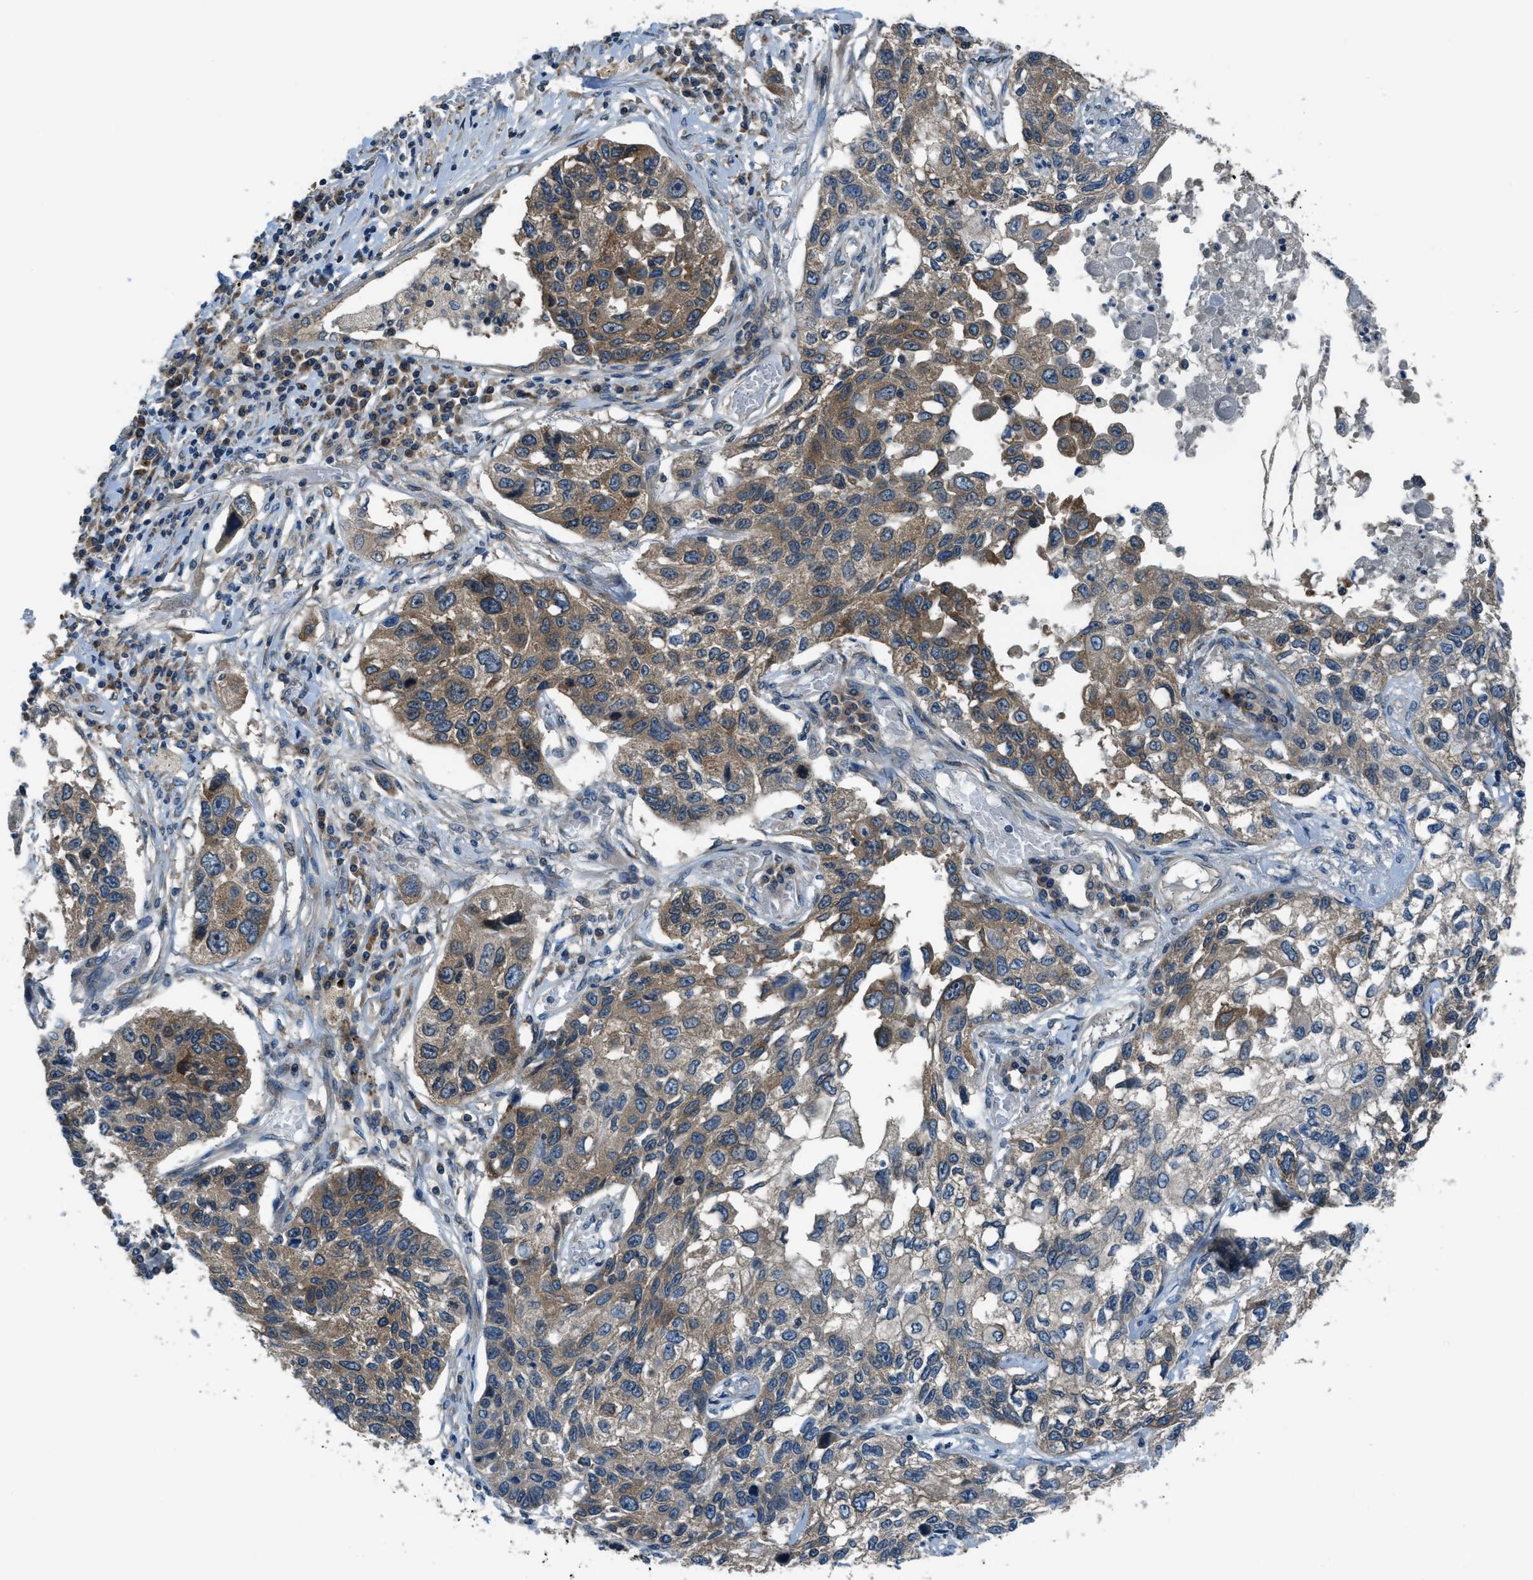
{"staining": {"intensity": "moderate", "quantity": ">75%", "location": "cytoplasmic/membranous"}, "tissue": "lung cancer", "cell_type": "Tumor cells", "image_type": "cancer", "snomed": [{"axis": "morphology", "description": "Squamous cell carcinoma, NOS"}, {"axis": "topography", "description": "Lung"}], "caption": "This is an image of immunohistochemistry staining of lung cancer (squamous cell carcinoma), which shows moderate positivity in the cytoplasmic/membranous of tumor cells.", "gene": "ARFGAP2", "patient": {"sex": "male", "age": 71}}